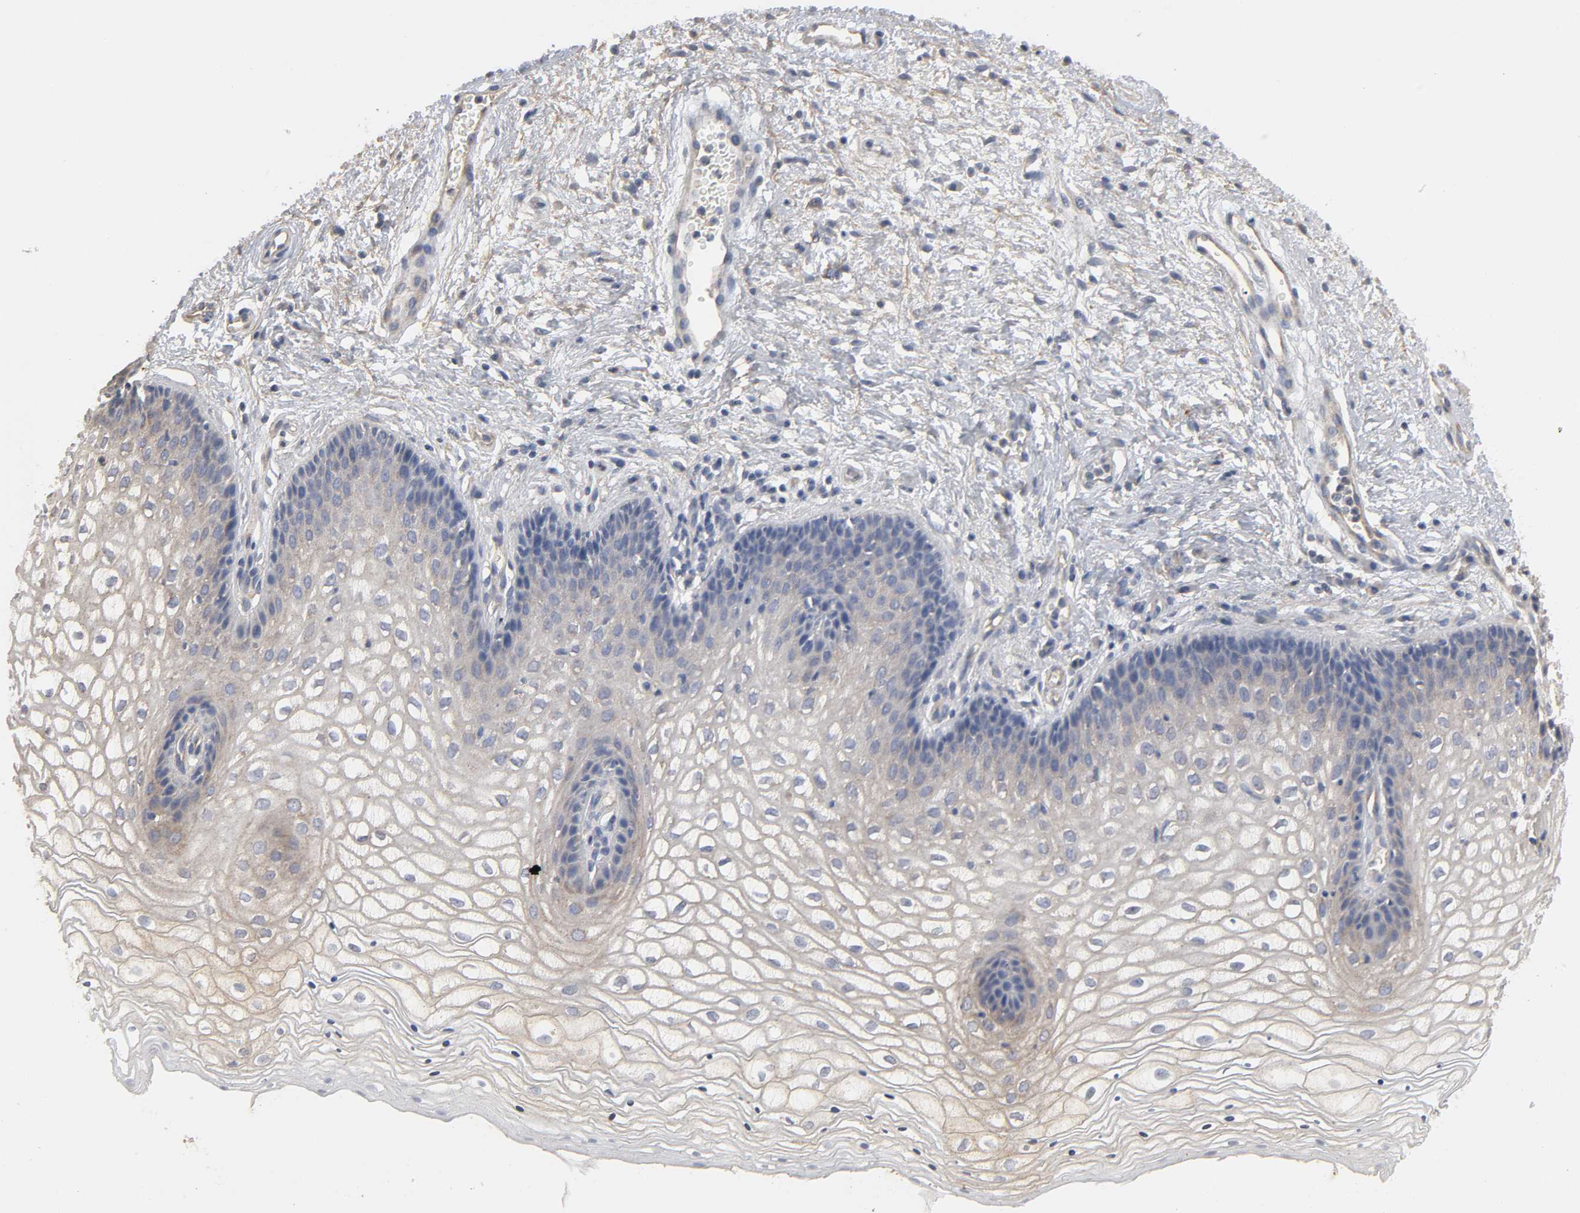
{"staining": {"intensity": "moderate", "quantity": "25%-75%", "location": "cytoplasmic/membranous"}, "tissue": "vagina", "cell_type": "Squamous epithelial cells", "image_type": "normal", "snomed": [{"axis": "morphology", "description": "Normal tissue, NOS"}, {"axis": "topography", "description": "Vagina"}], "caption": "DAB immunohistochemical staining of normal vagina shows moderate cytoplasmic/membranous protein positivity in about 25%-75% of squamous epithelial cells. (DAB IHC, brown staining for protein, blue staining for nuclei).", "gene": "SH3GLB1", "patient": {"sex": "female", "age": 34}}